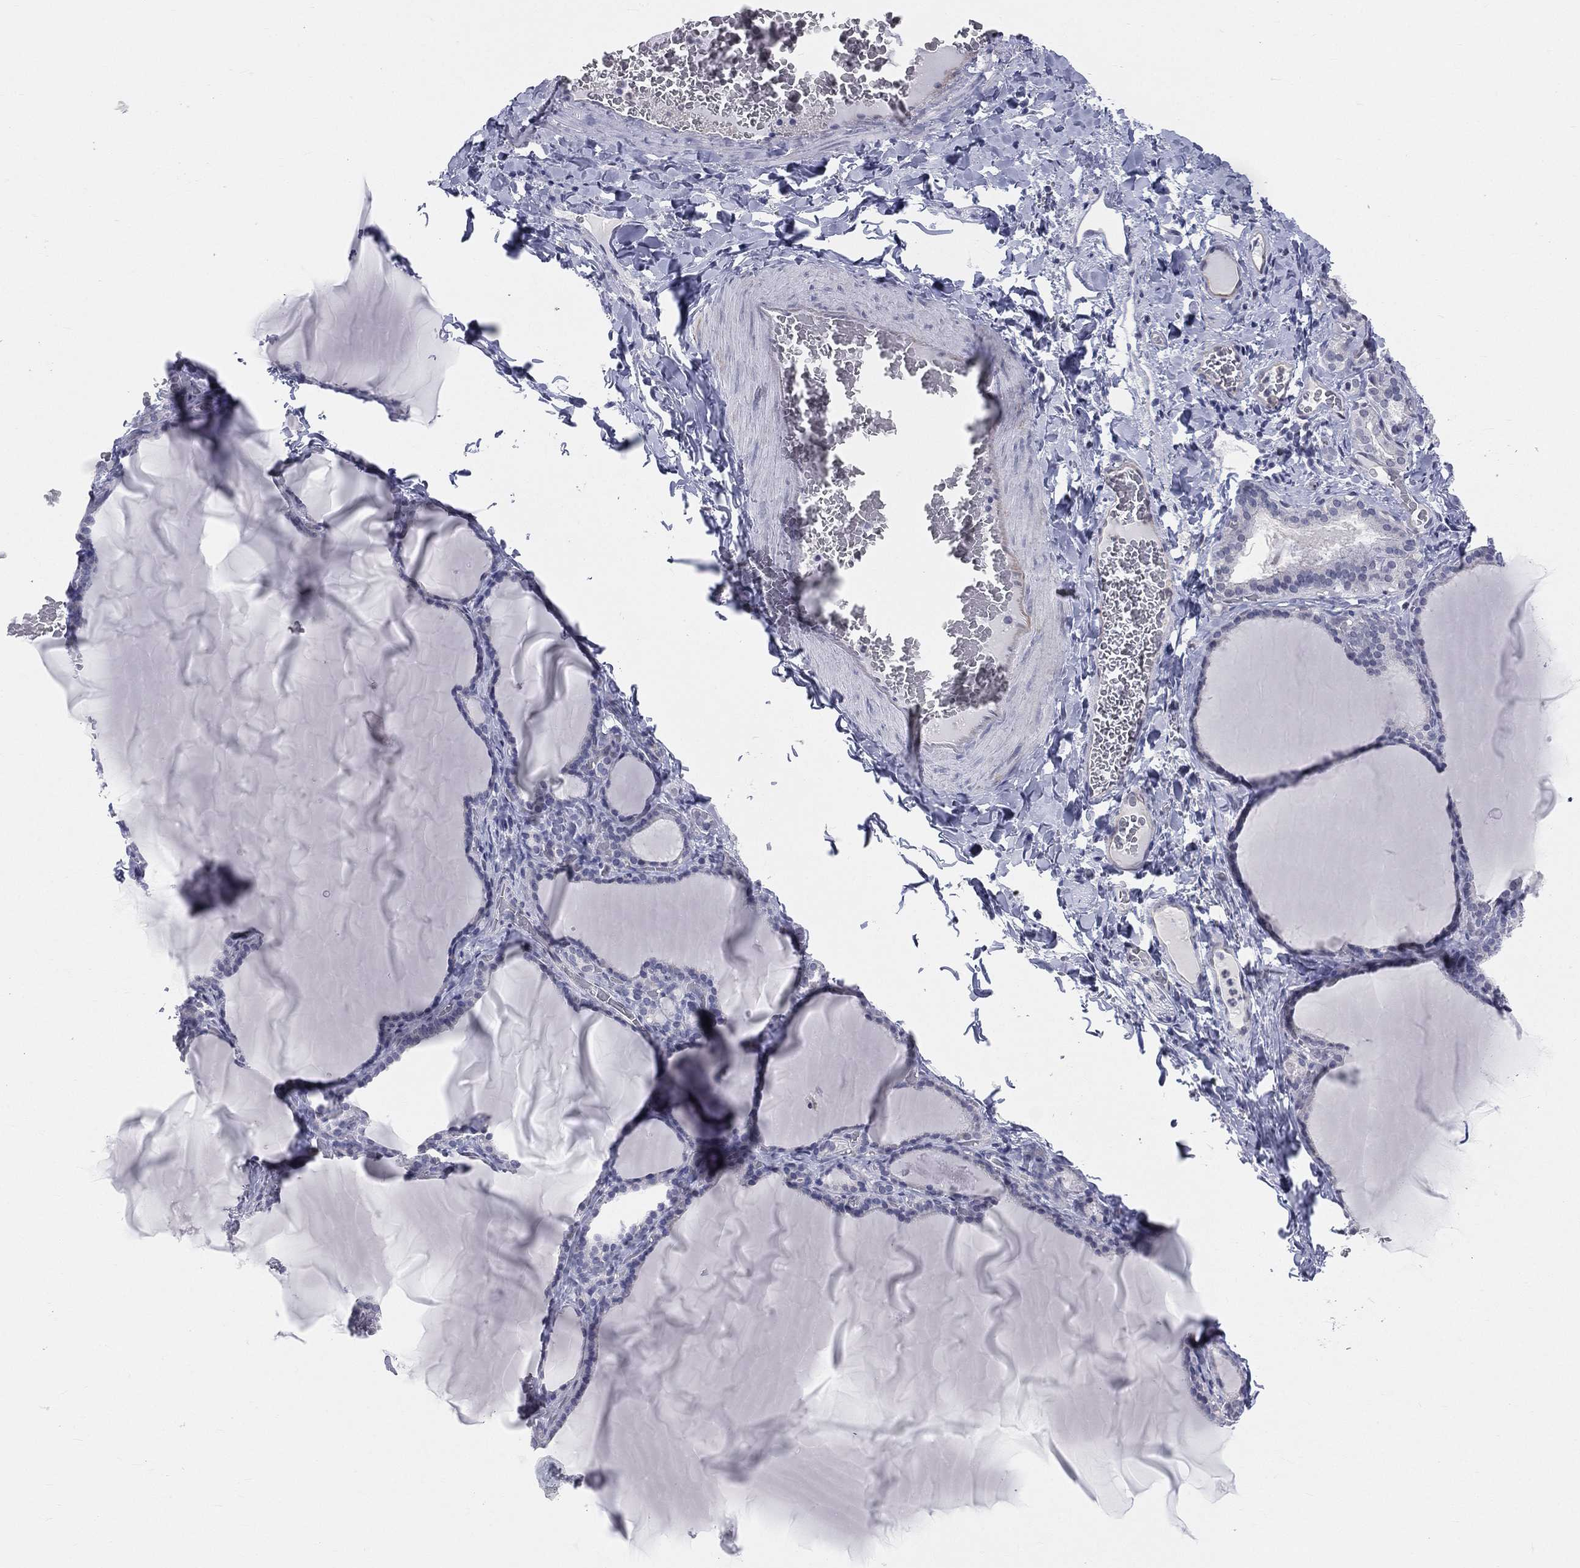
{"staining": {"intensity": "negative", "quantity": "none", "location": "none"}, "tissue": "thyroid gland", "cell_type": "Glandular cells", "image_type": "normal", "snomed": [{"axis": "morphology", "description": "Normal tissue, NOS"}, {"axis": "morphology", "description": "Hyperplasia, NOS"}, {"axis": "topography", "description": "Thyroid gland"}], "caption": "IHC of unremarkable thyroid gland displays no positivity in glandular cells. (DAB (3,3'-diaminobenzidine) IHC, high magnification).", "gene": "CD22", "patient": {"sex": "female", "age": 27}}